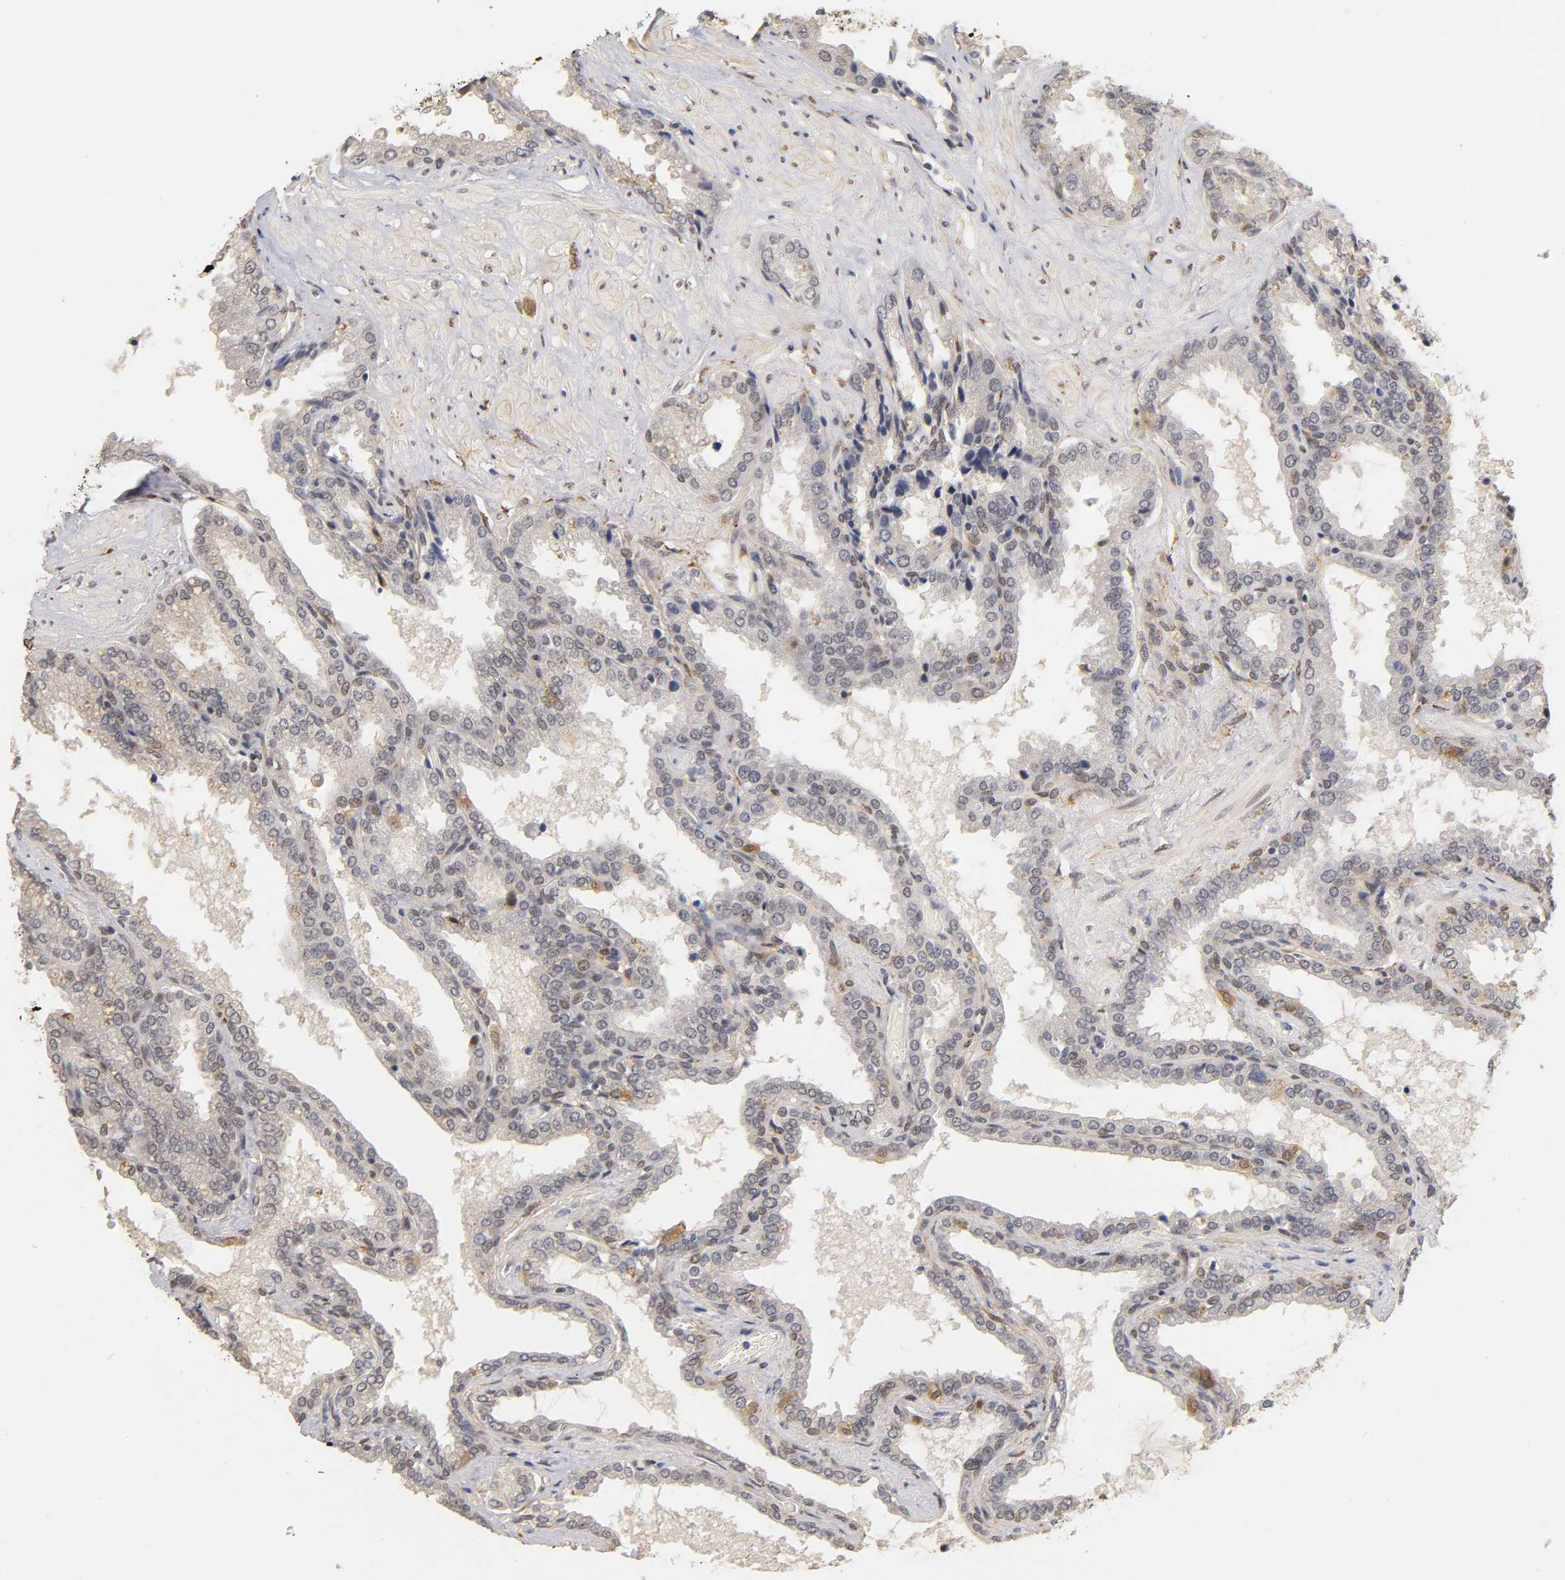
{"staining": {"intensity": "weak", "quantity": "<25%", "location": "cytoplasmic/membranous"}, "tissue": "seminal vesicle", "cell_type": "Glandular cells", "image_type": "normal", "snomed": [{"axis": "morphology", "description": "Normal tissue, NOS"}, {"axis": "topography", "description": "Seminal veicle"}], "caption": "IHC of unremarkable seminal vesicle exhibits no staining in glandular cells.", "gene": "LAMB1", "patient": {"sex": "male", "age": 46}}